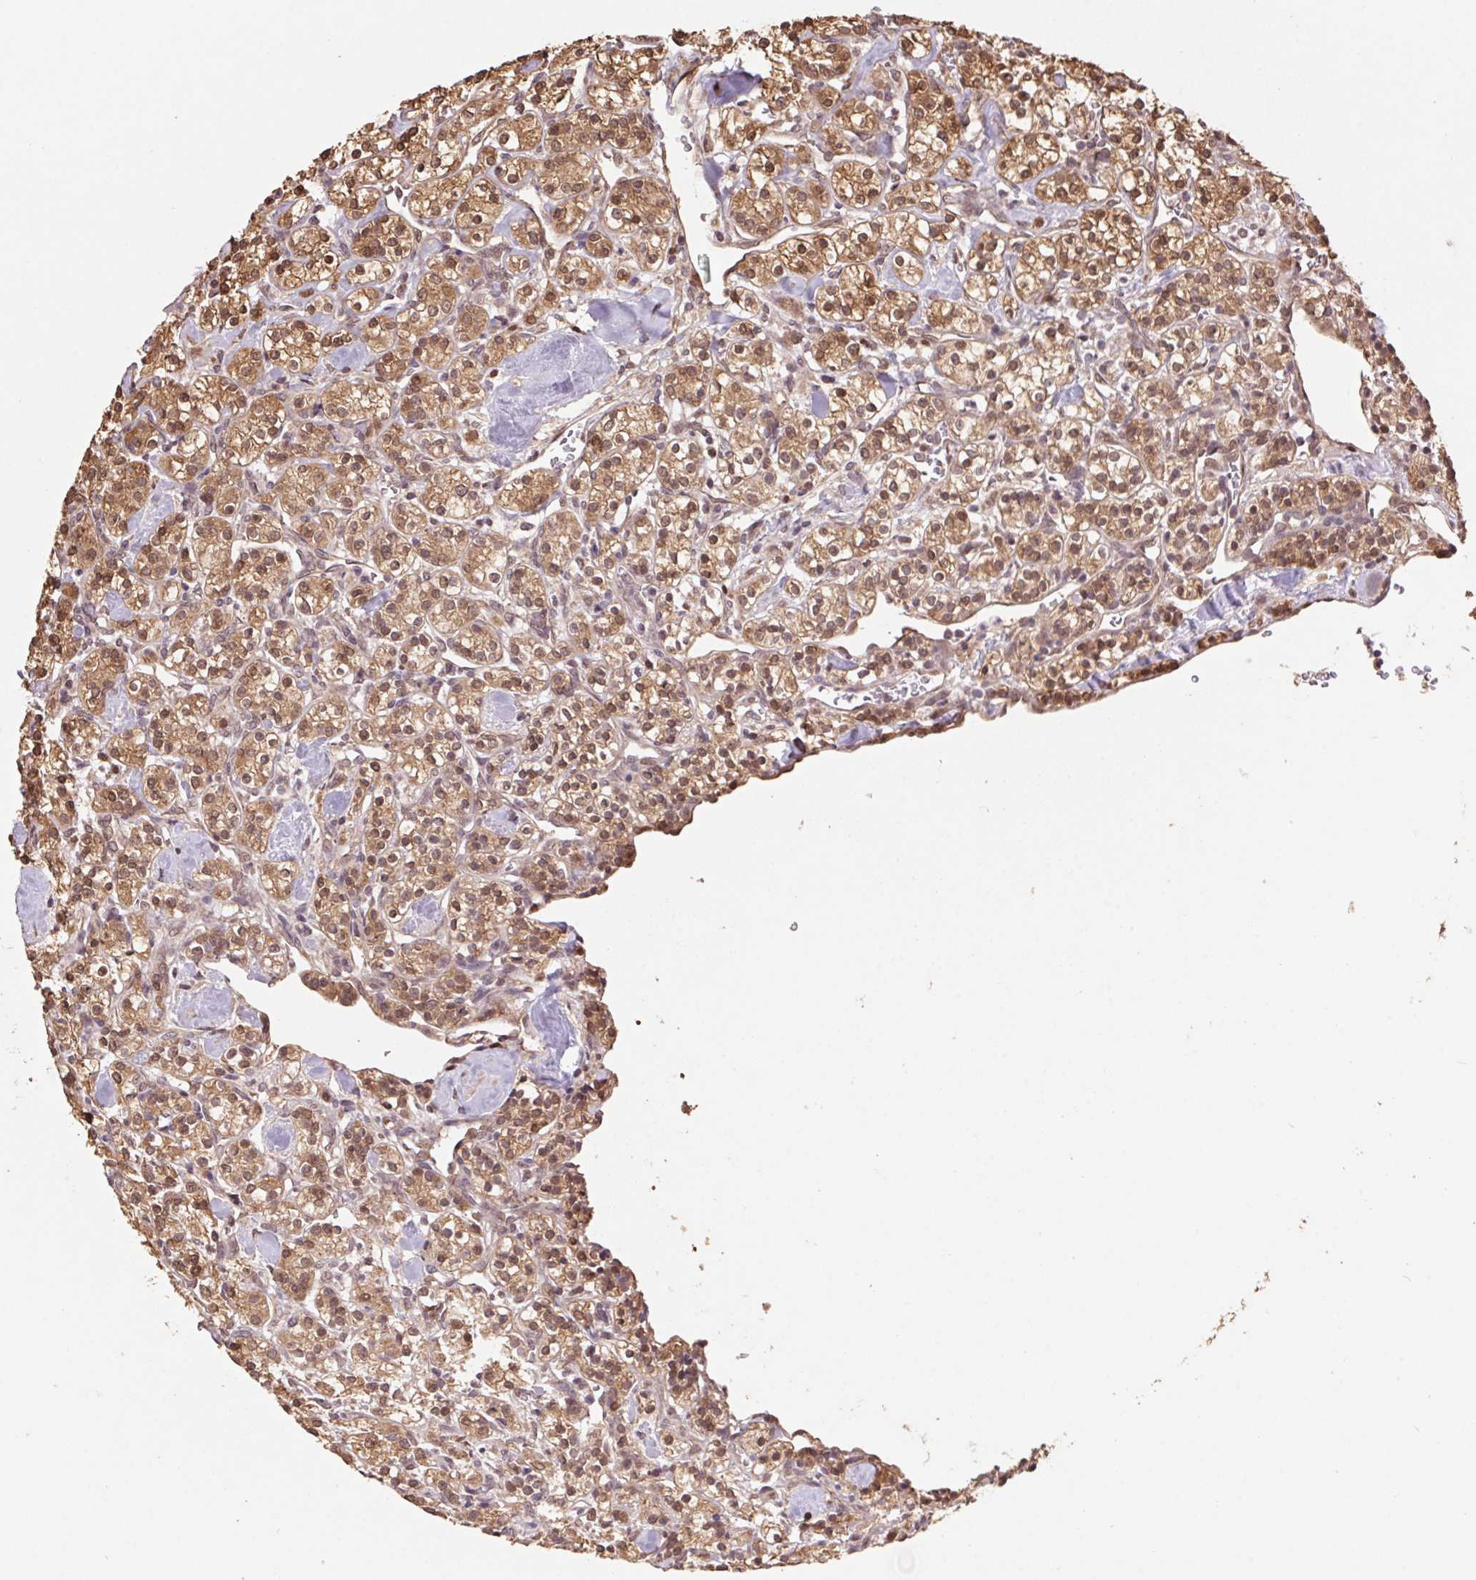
{"staining": {"intensity": "moderate", "quantity": ">75%", "location": "cytoplasmic/membranous,nuclear"}, "tissue": "renal cancer", "cell_type": "Tumor cells", "image_type": "cancer", "snomed": [{"axis": "morphology", "description": "Adenocarcinoma, NOS"}, {"axis": "topography", "description": "Kidney"}], "caption": "Protein expression analysis of renal cancer exhibits moderate cytoplasmic/membranous and nuclear staining in approximately >75% of tumor cells. (DAB IHC, brown staining for protein, blue staining for nuclei).", "gene": "CUTA", "patient": {"sex": "male", "age": 77}}